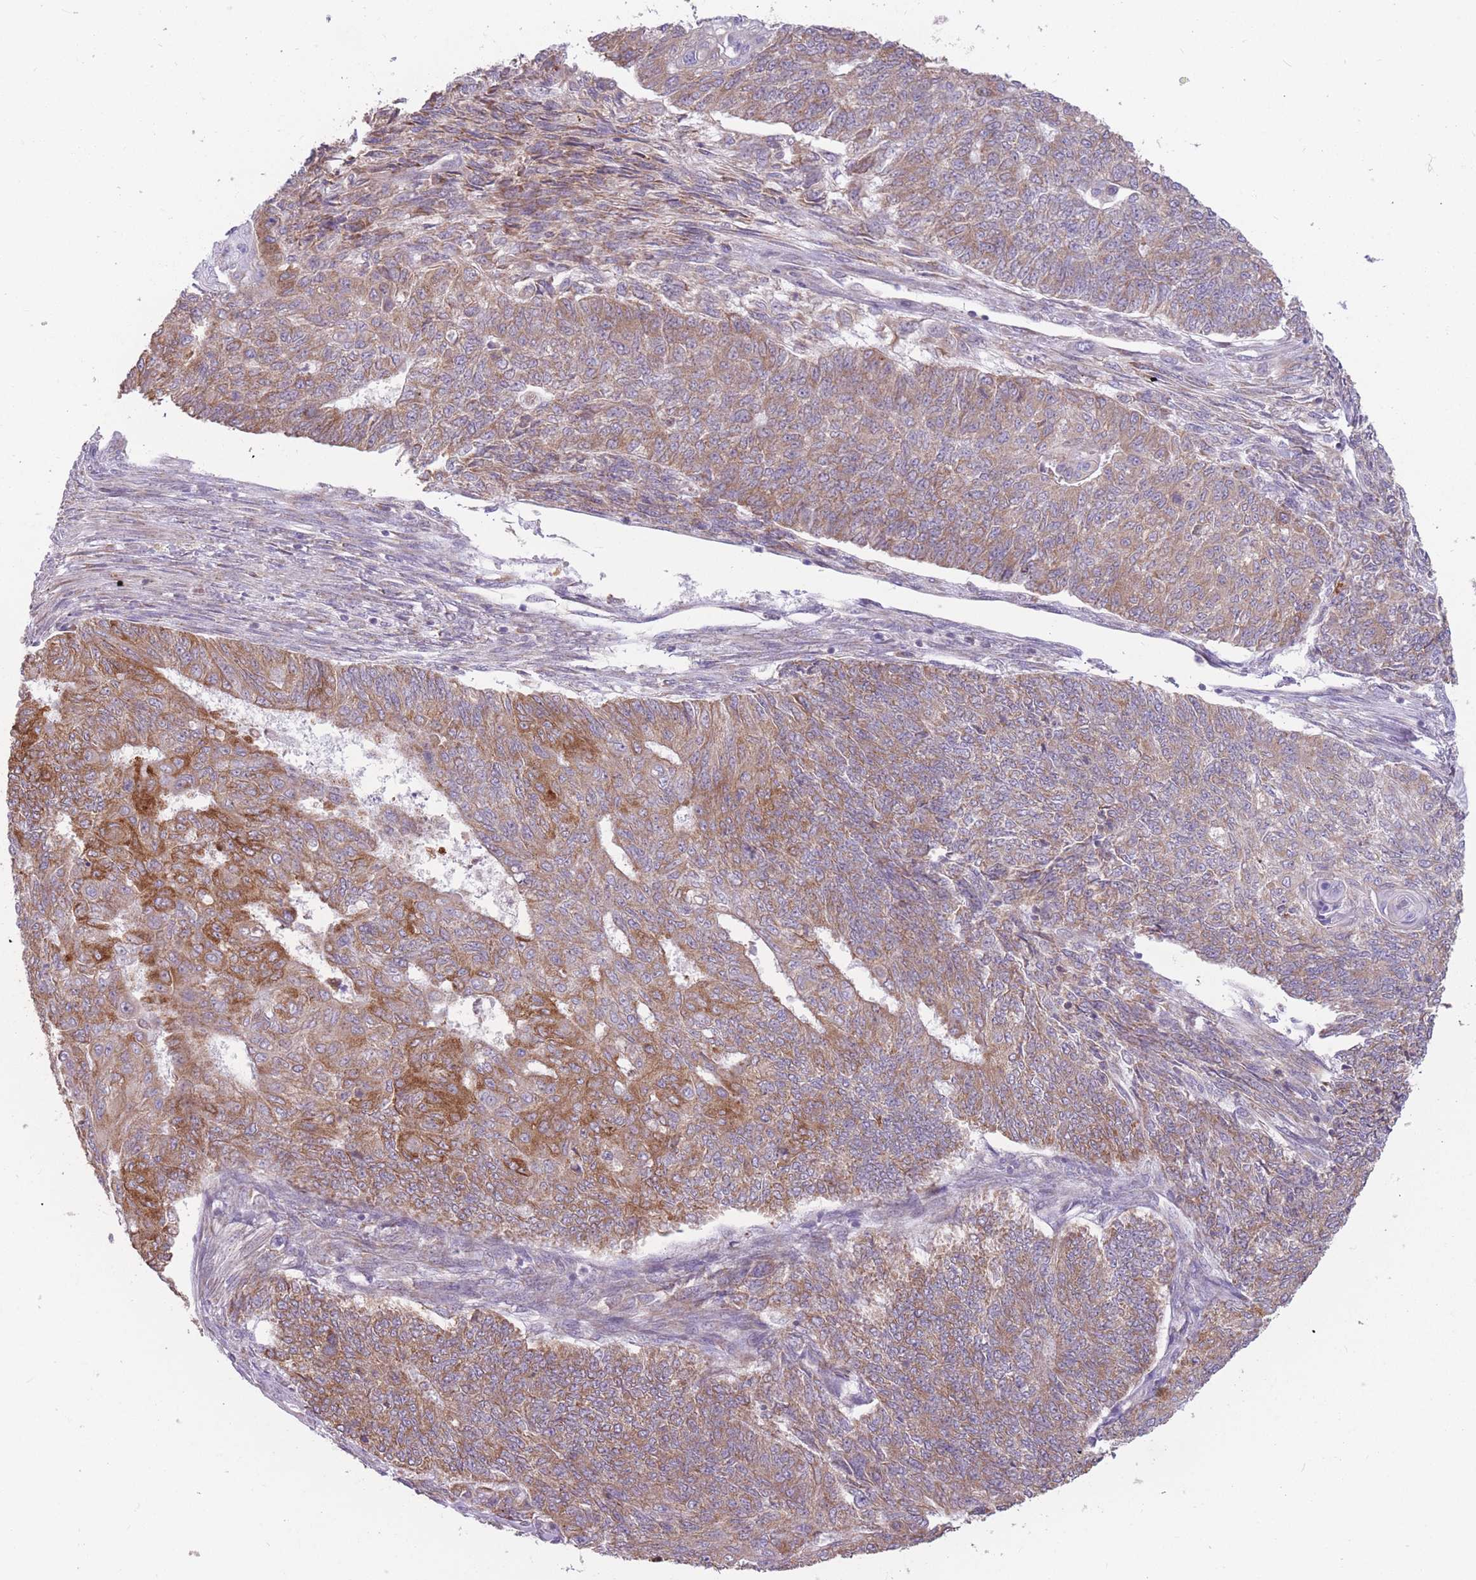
{"staining": {"intensity": "moderate", "quantity": ">75%", "location": "cytoplasmic/membranous"}, "tissue": "endometrial cancer", "cell_type": "Tumor cells", "image_type": "cancer", "snomed": [{"axis": "morphology", "description": "Adenocarcinoma, NOS"}, {"axis": "topography", "description": "Endometrium"}], "caption": "DAB immunohistochemical staining of human endometrial adenocarcinoma reveals moderate cytoplasmic/membranous protein expression in approximately >75% of tumor cells.", "gene": "TRAPPC5", "patient": {"sex": "female", "age": 32}}